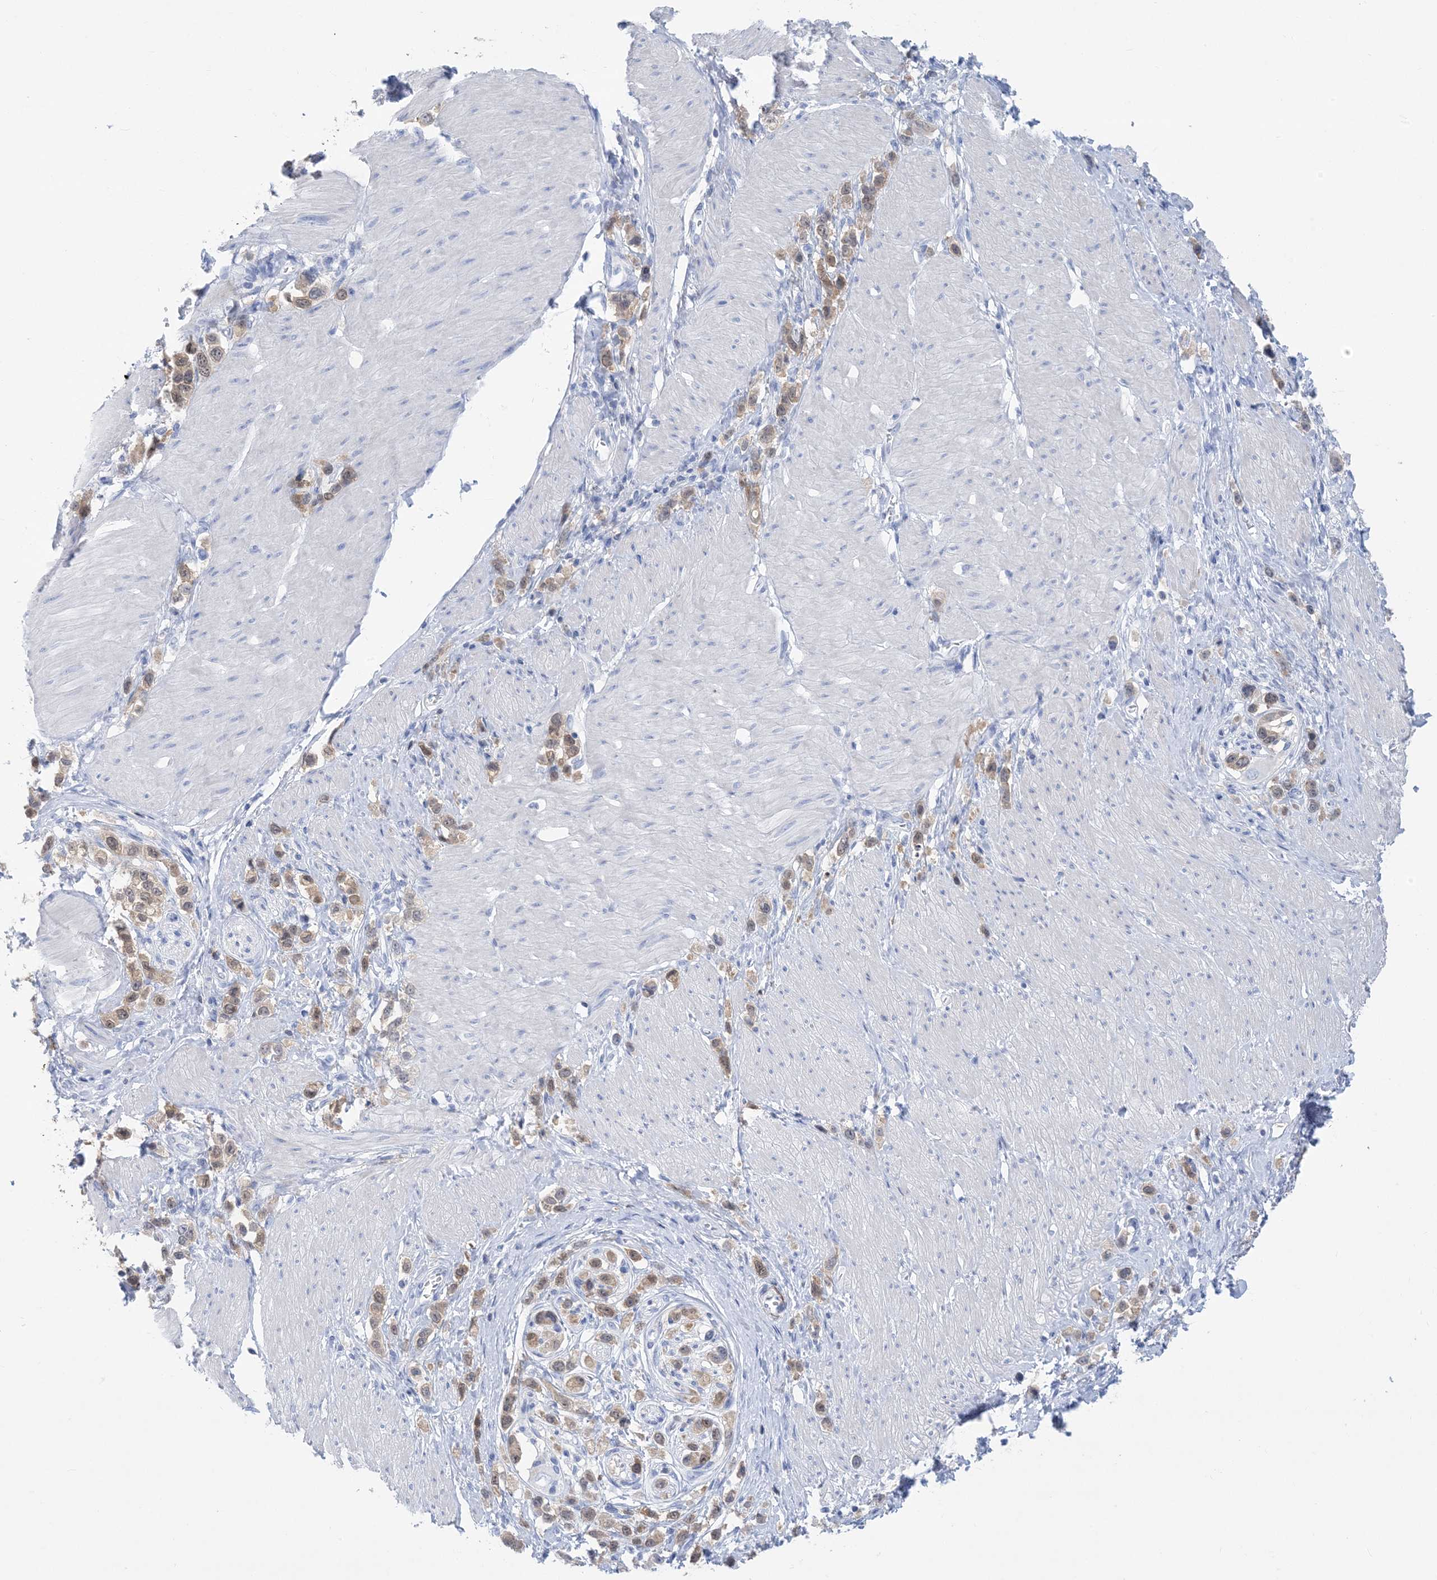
{"staining": {"intensity": "moderate", "quantity": ">75%", "location": "cytoplasmic/membranous"}, "tissue": "stomach cancer", "cell_type": "Tumor cells", "image_type": "cancer", "snomed": [{"axis": "morphology", "description": "Normal tissue, NOS"}, {"axis": "morphology", "description": "Adenocarcinoma, NOS"}, {"axis": "topography", "description": "Stomach, upper"}, {"axis": "topography", "description": "Stomach"}], "caption": "Immunohistochemistry (IHC) of human stomach cancer reveals medium levels of moderate cytoplasmic/membranous staining in about >75% of tumor cells.", "gene": "SH3YL1", "patient": {"sex": "female", "age": 65}}